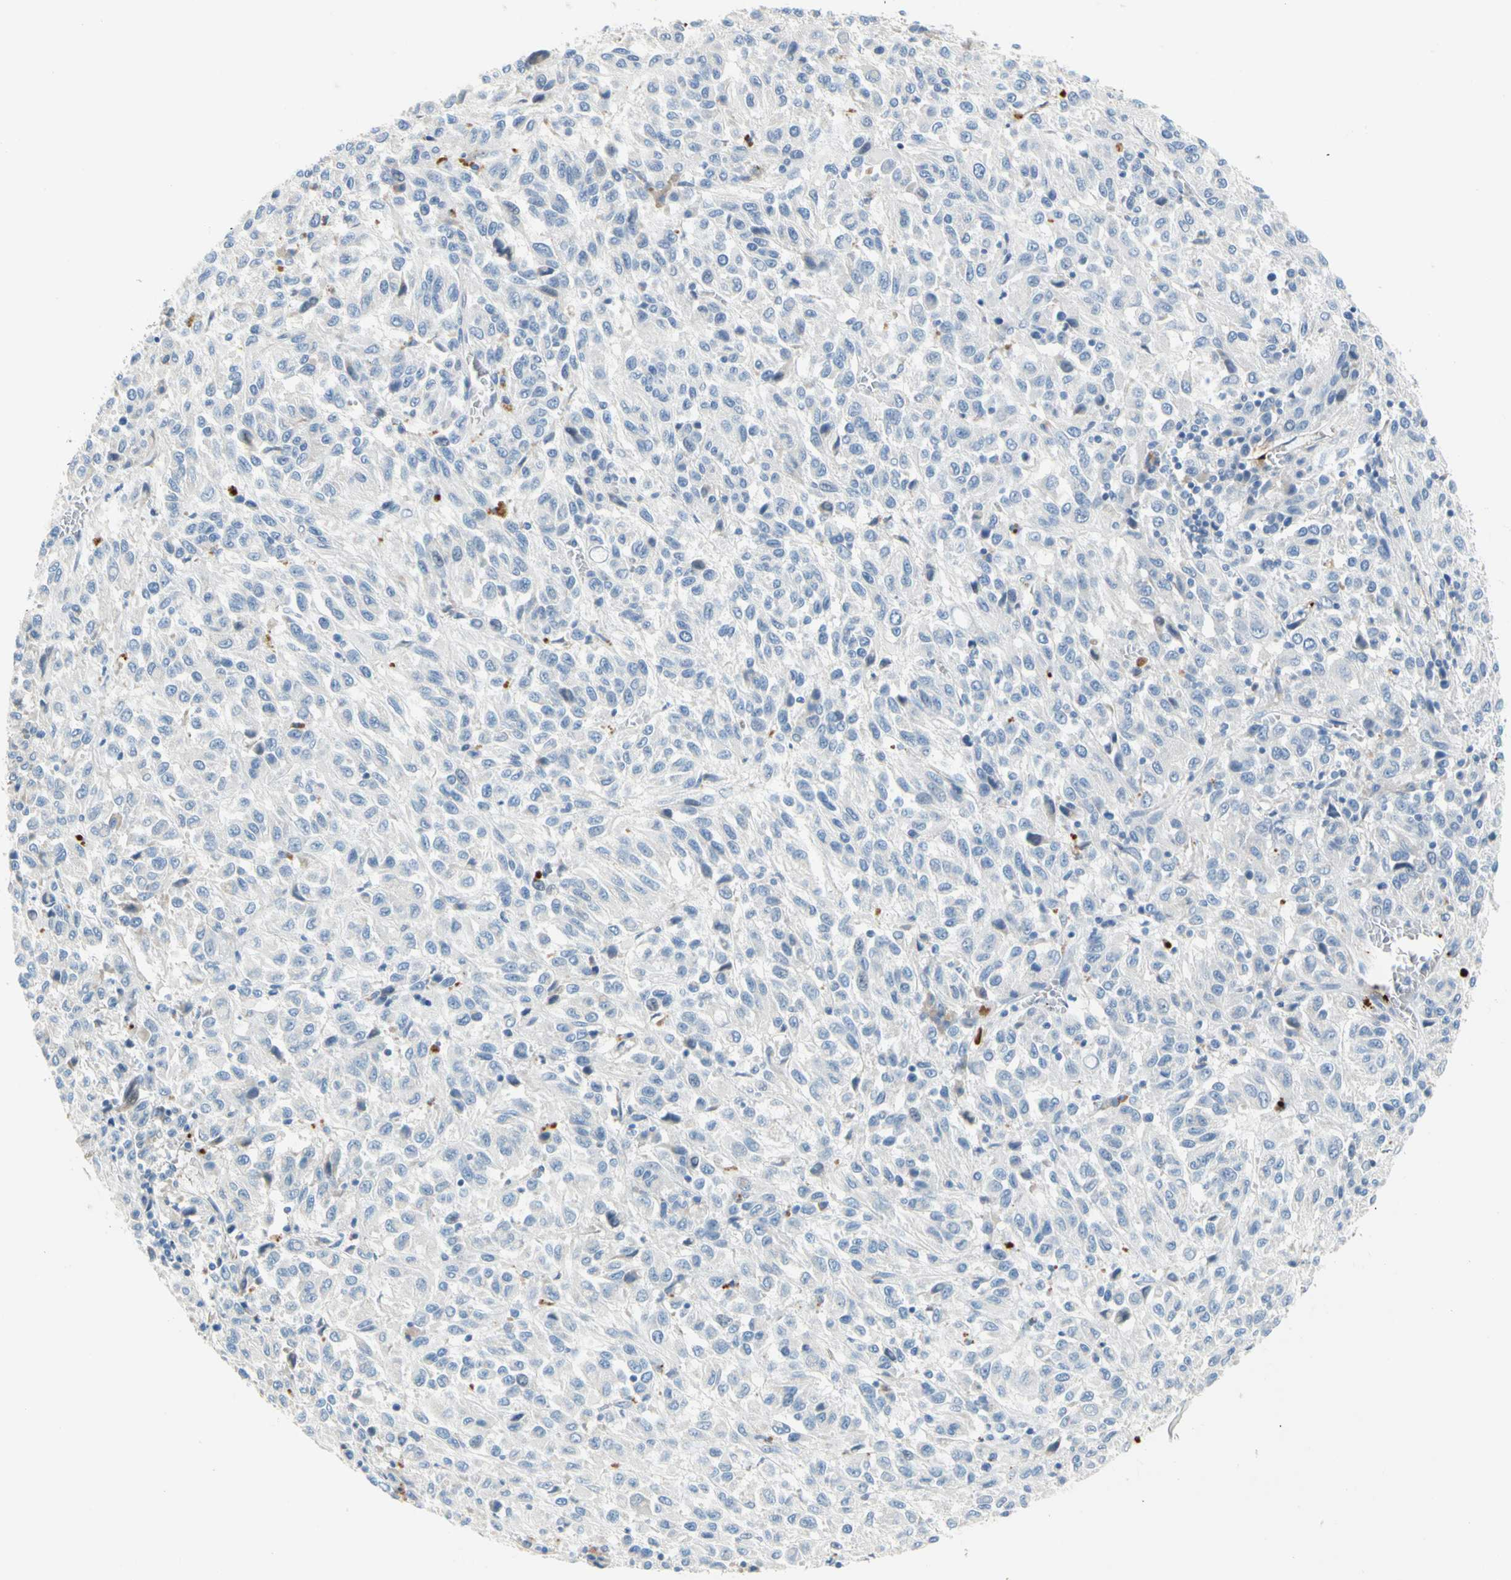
{"staining": {"intensity": "negative", "quantity": "none", "location": "none"}, "tissue": "melanoma", "cell_type": "Tumor cells", "image_type": "cancer", "snomed": [{"axis": "morphology", "description": "Malignant melanoma, Metastatic site"}, {"axis": "topography", "description": "Lung"}], "caption": "A micrograph of malignant melanoma (metastatic site) stained for a protein demonstrates no brown staining in tumor cells.", "gene": "PPBP", "patient": {"sex": "male", "age": 64}}